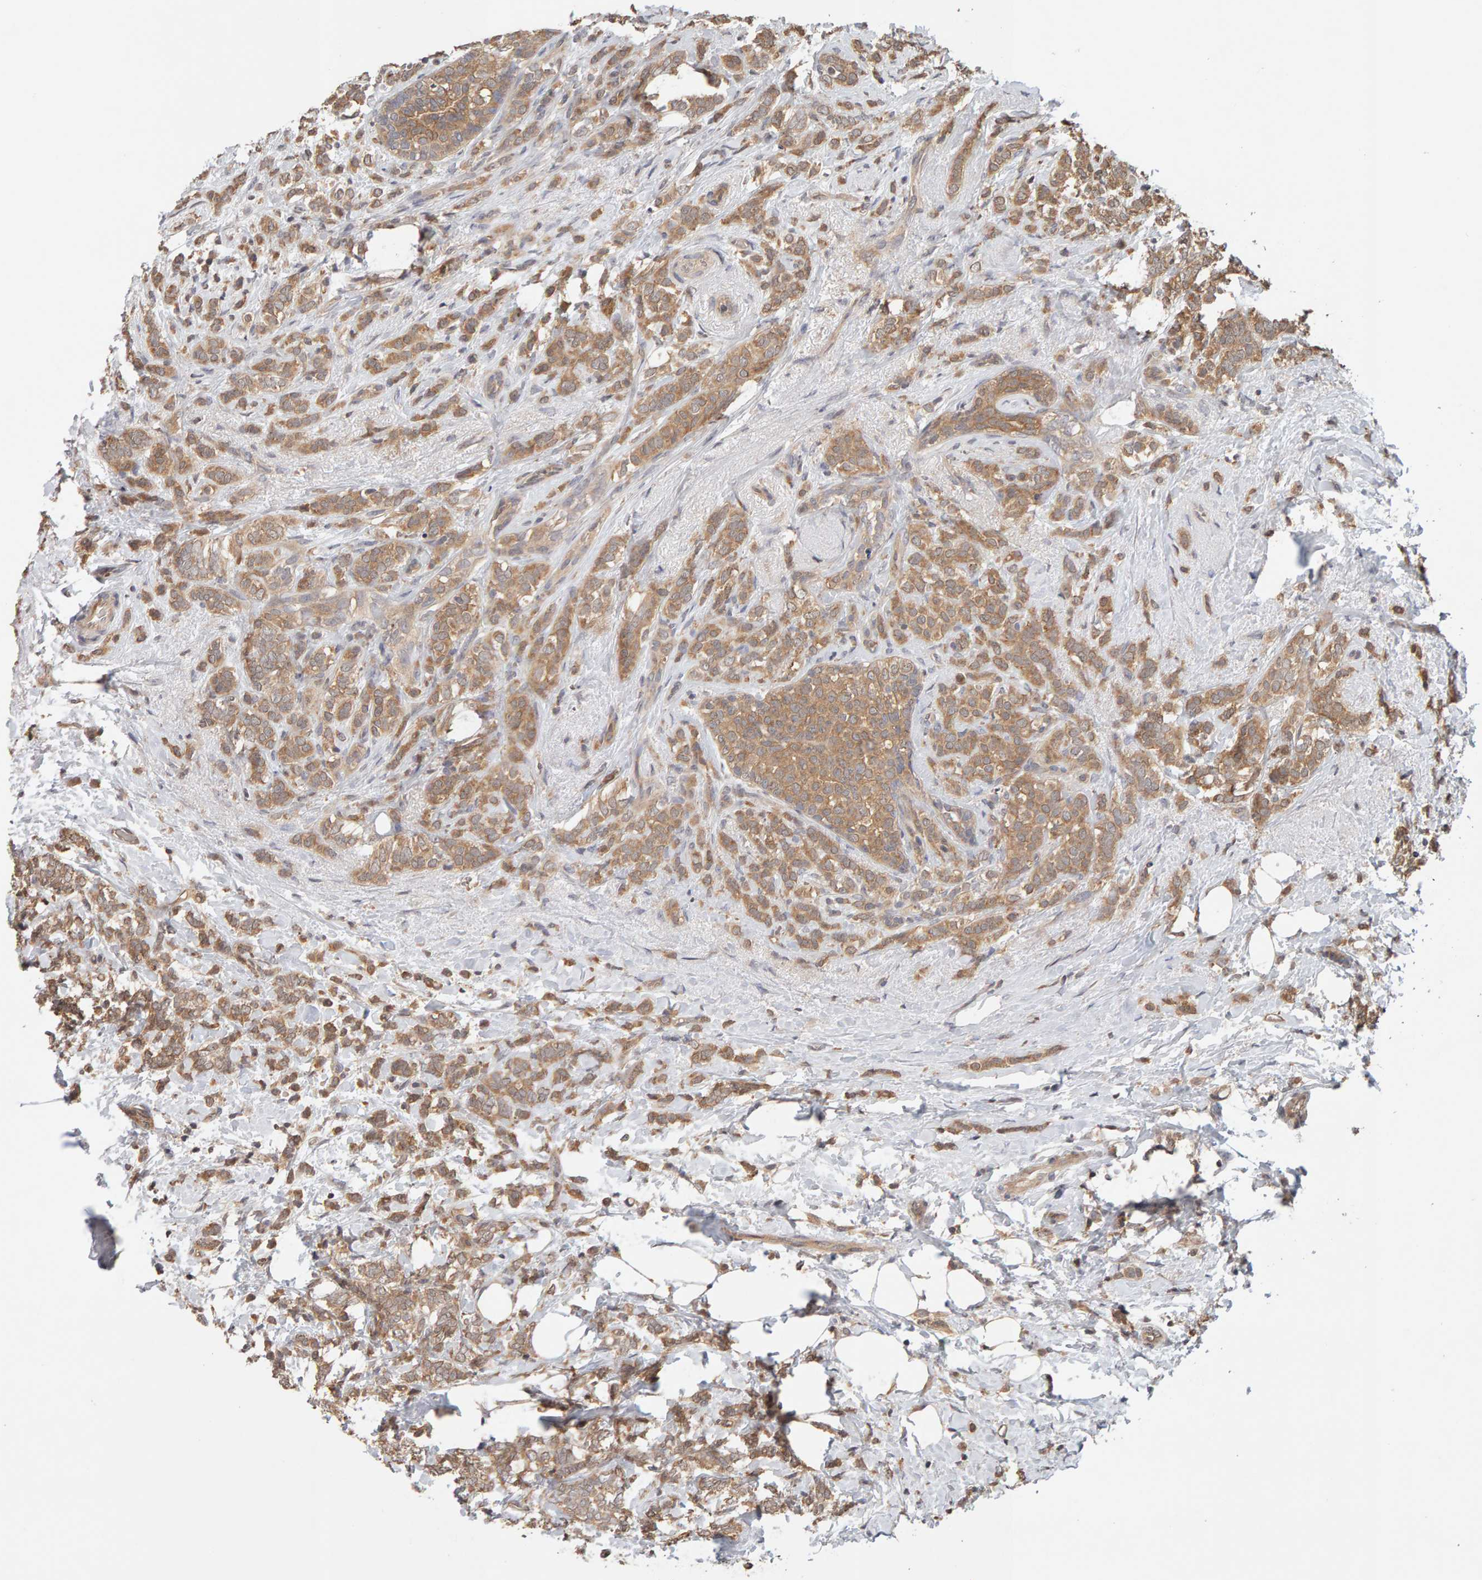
{"staining": {"intensity": "moderate", "quantity": ">75%", "location": "cytoplasmic/membranous"}, "tissue": "breast cancer", "cell_type": "Tumor cells", "image_type": "cancer", "snomed": [{"axis": "morphology", "description": "Lobular carcinoma"}, {"axis": "topography", "description": "Breast"}], "caption": "Approximately >75% of tumor cells in breast cancer display moderate cytoplasmic/membranous protein positivity as visualized by brown immunohistochemical staining.", "gene": "DNAJC7", "patient": {"sex": "female", "age": 50}}